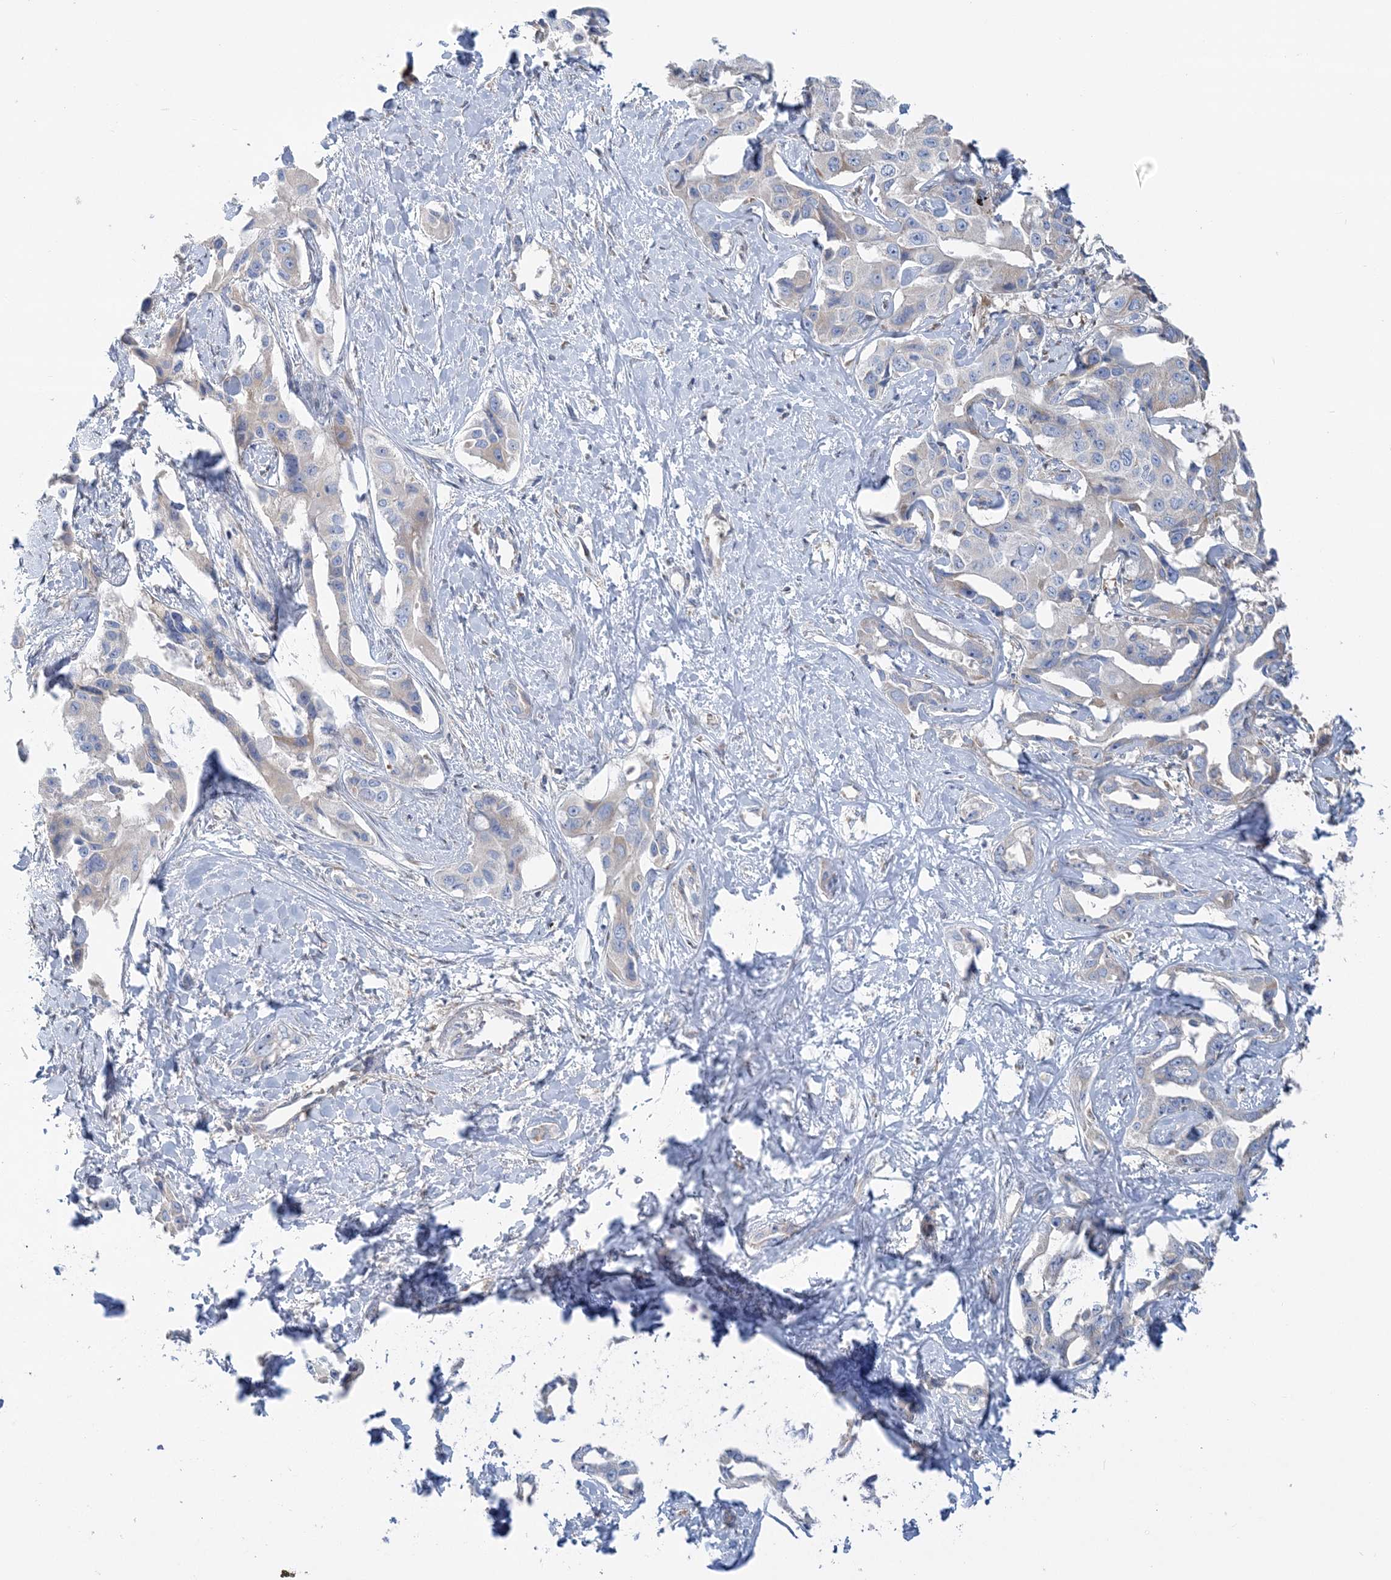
{"staining": {"intensity": "negative", "quantity": "none", "location": "none"}, "tissue": "liver cancer", "cell_type": "Tumor cells", "image_type": "cancer", "snomed": [{"axis": "morphology", "description": "Cholangiocarcinoma"}, {"axis": "topography", "description": "Liver"}], "caption": "DAB immunohistochemical staining of liver cancer reveals no significant positivity in tumor cells.", "gene": "FAM114A2", "patient": {"sex": "male", "age": 59}}